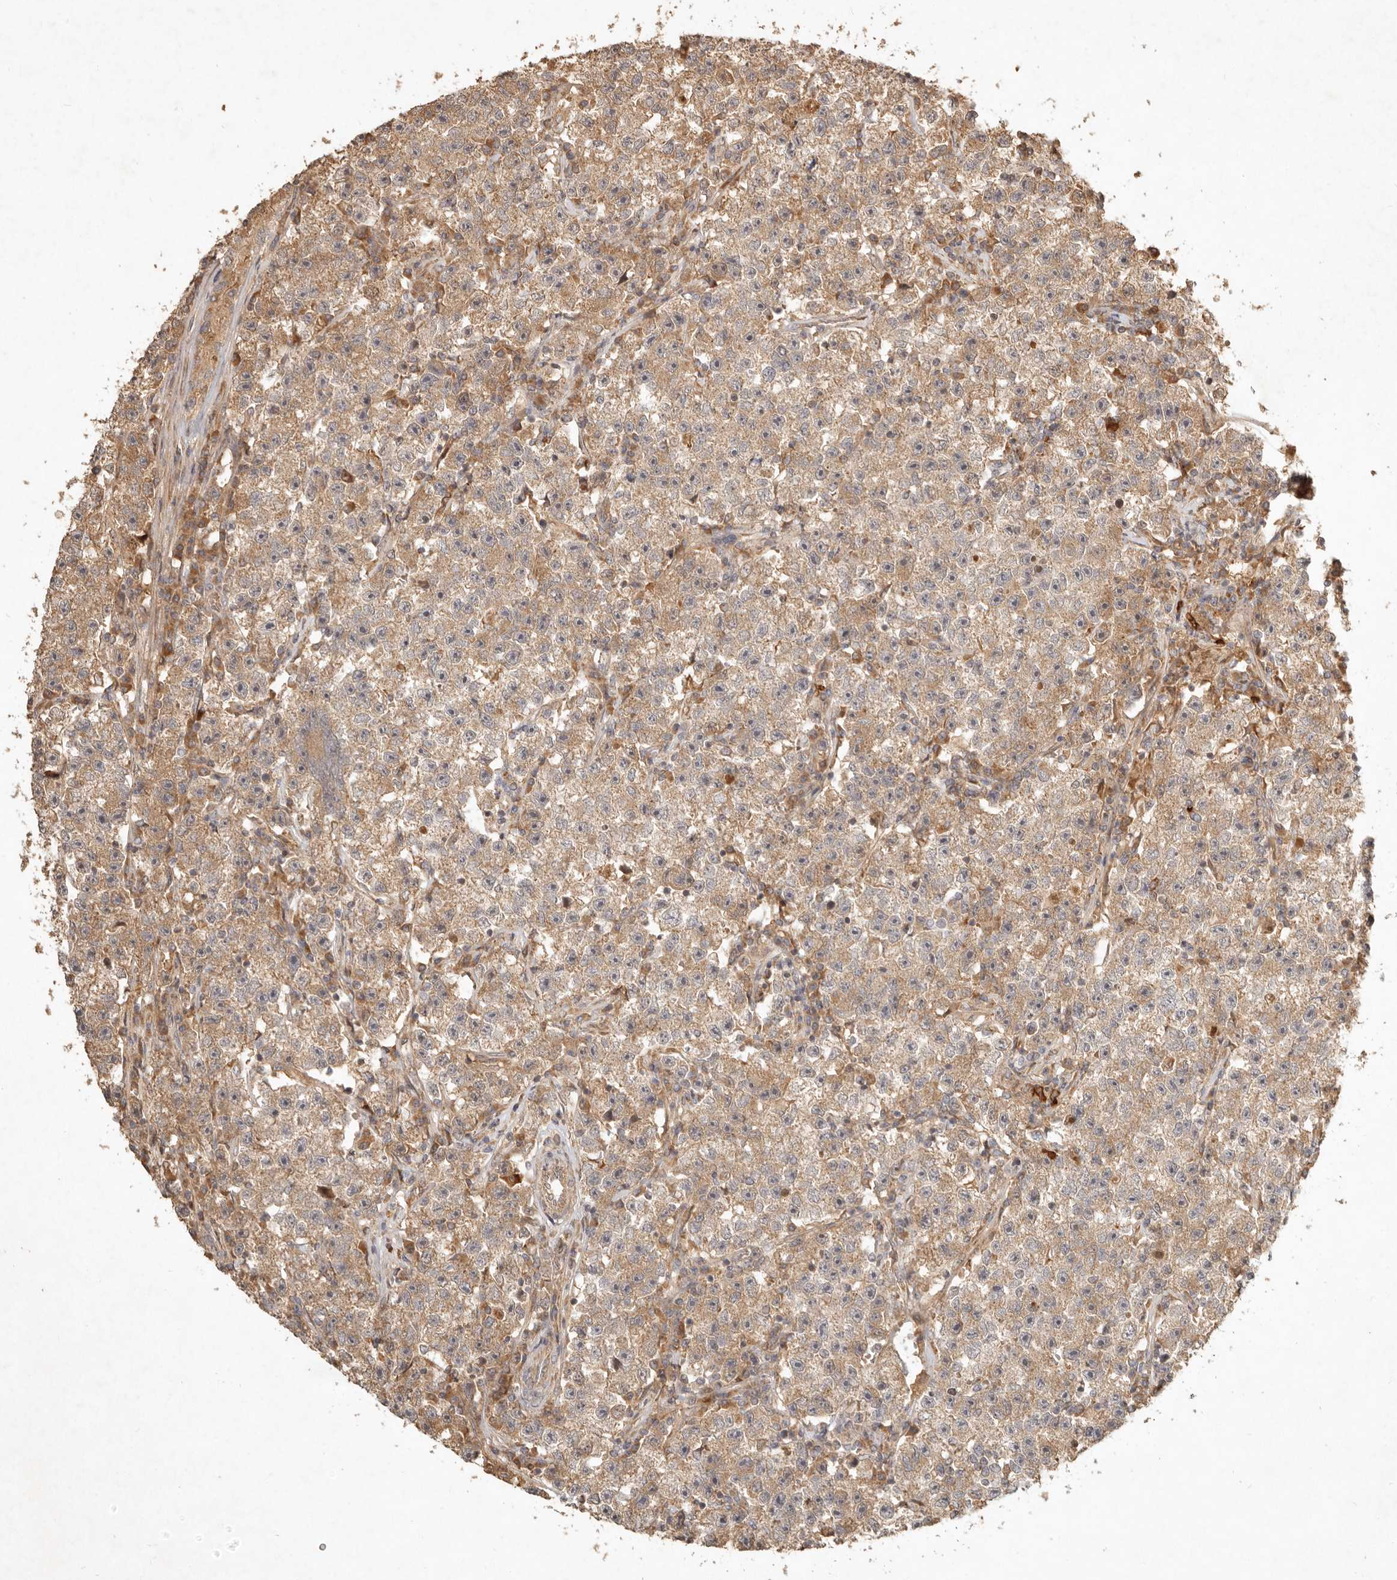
{"staining": {"intensity": "moderate", "quantity": ">75%", "location": "cytoplasmic/membranous"}, "tissue": "testis cancer", "cell_type": "Tumor cells", "image_type": "cancer", "snomed": [{"axis": "morphology", "description": "Seminoma, NOS"}, {"axis": "topography", "description": "Testis"}], "caption": "Testis cancer stained for a protein displays moderate cytoplasmic/membranous positivity in tumor cells.", "gene": "CLEC4C", "patient": {"sex": "male", "age": 22}}